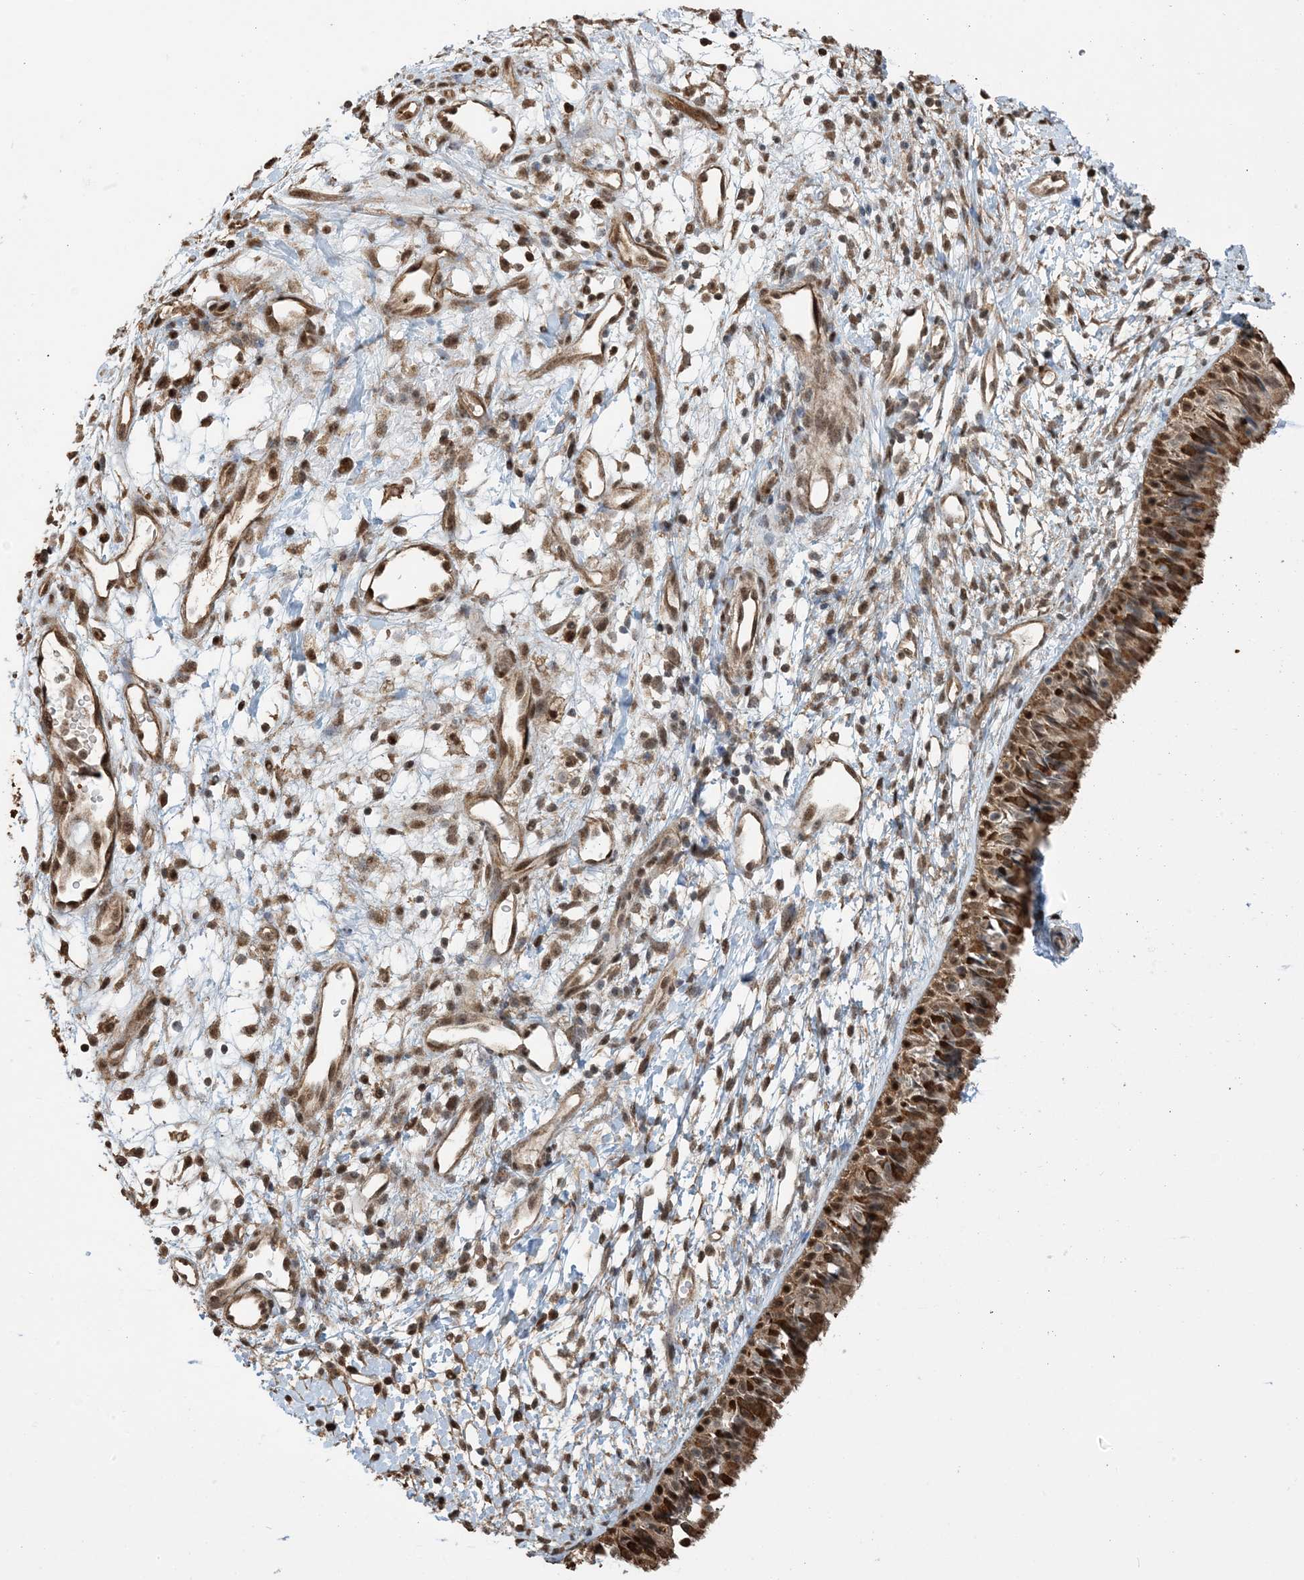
{"staining": {"intensity": "moderate", "quantity": ">75%", "location": "cytoplasmic/membranous,nuclear"}, "tissue": "nasopharynx", "cell_type": "Respiratory epithelial cells", "image_type": "normal", "snomed": [{"axis": "morphology", "description": "Normal tissue, NOS"}, {"axis": "topography", "description": "Nasopharynx"}], "caption": "Immunohistochemical staining of benign human nasopharynx shows >75% levels of moderate cytoplasmic/membranous,nuclear protein expression in approximately >75% of respiratory epithelial cells. (Stains: DAB in brown, nuclei in blue, Microscopy: brightfield microscopy at high magnification).", "gene": "HSPA1A", "patient": {"sex": "male", "age": 22}}